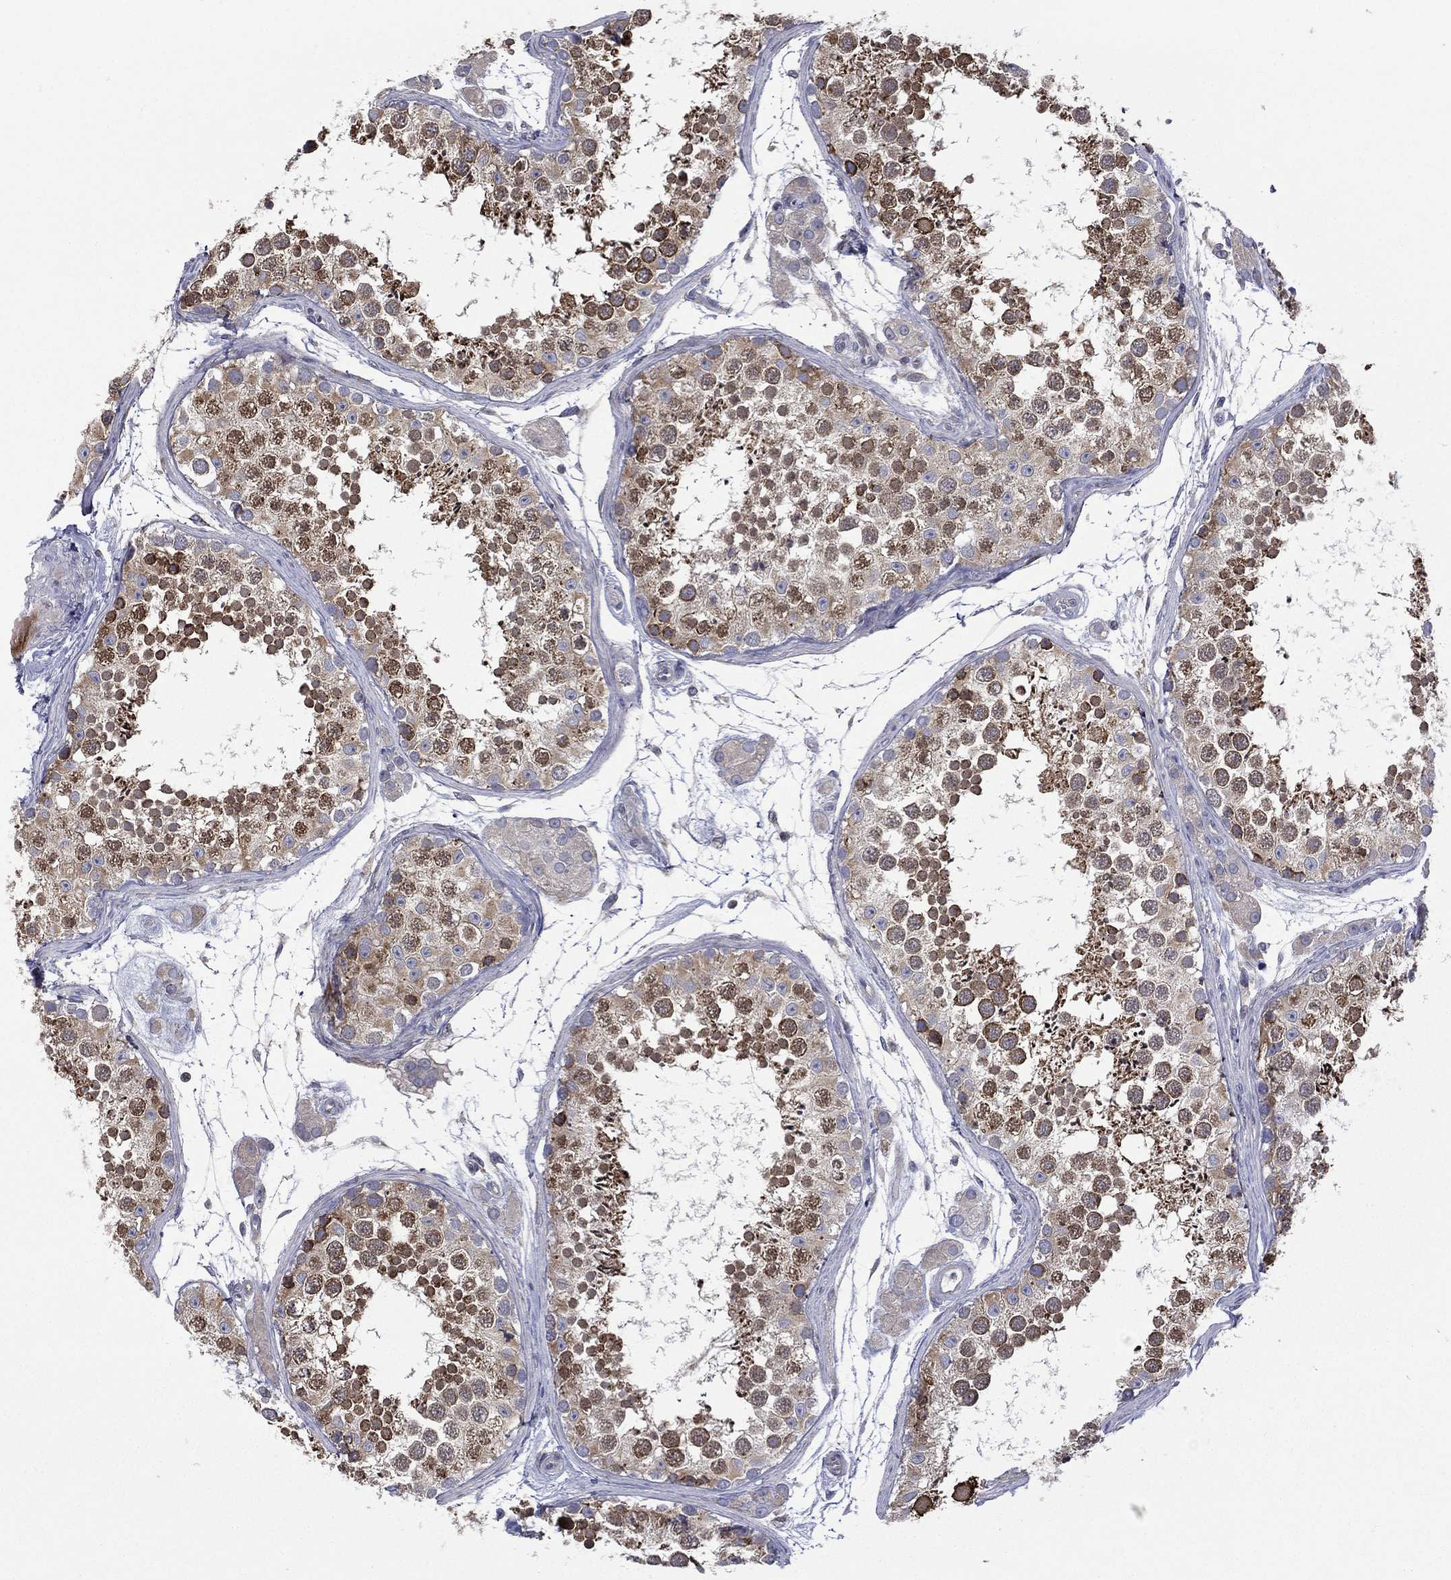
{"staining": {"intensity": "strong", "quantity": "25%-75%", "location": "cytoplasmic/membranous"}, "tissue": "testis", "cell_type": "Cells in seminiferous ducts", "image_type": "normal", "snomed": [{"axis": "morphology", "description": "Normal tissue, NOS"}, {"axis": "topography", "description": "Testis"}], "caption": "Immunohistochemical staining of normal testis exhibits strong cytoplasmic/membranous protein expression in approximately 25%-75% of cells in seminiferous ducts.", "gene": "C20orf96", "patient": {"sex": "male", "age": 41}}